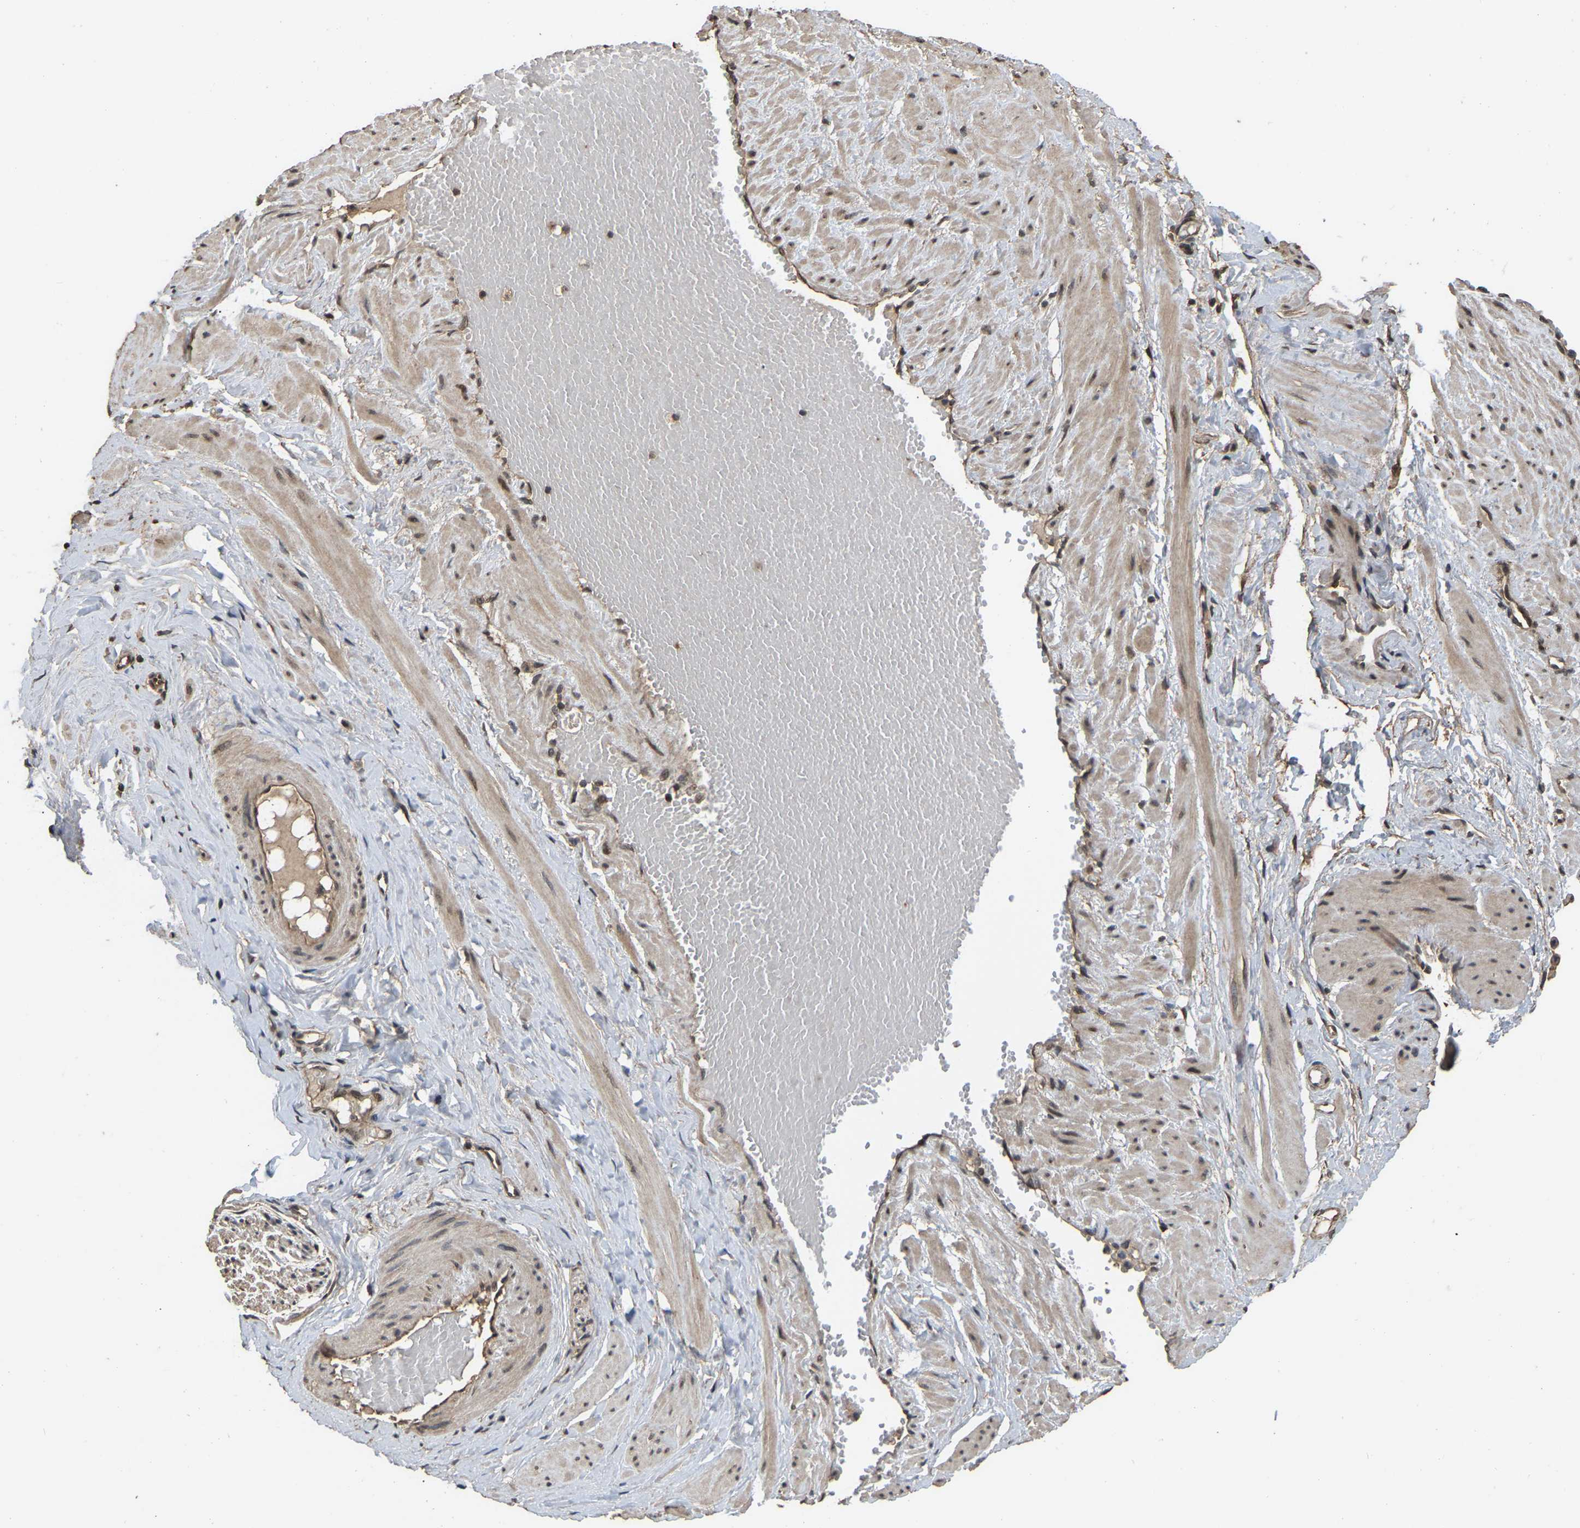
{"staining": {"intensity": "moderate", "quantity": ">75%", "location": "cytoplasmic/membranous,nuclear"}, "tissue": "adipose tissue", "cell_type": "Adipocytes", "image_type": "normal", "snomed": [{"axis": "morphology", "description": "Normal tissue, NOS"}, {"axis": "topography", "description": "Soft tissue"}, {"axis": "topography", "description": "Vascular tissue"}], "caption": "Adipose tissue stained with a brown dye displays moderate cytoplasmic/membranous,nuclear positive positivity in approximately >75% of adipocytes.", "gene": "ARHGAP23", "patient": {"sex": "female", "age": 35}}